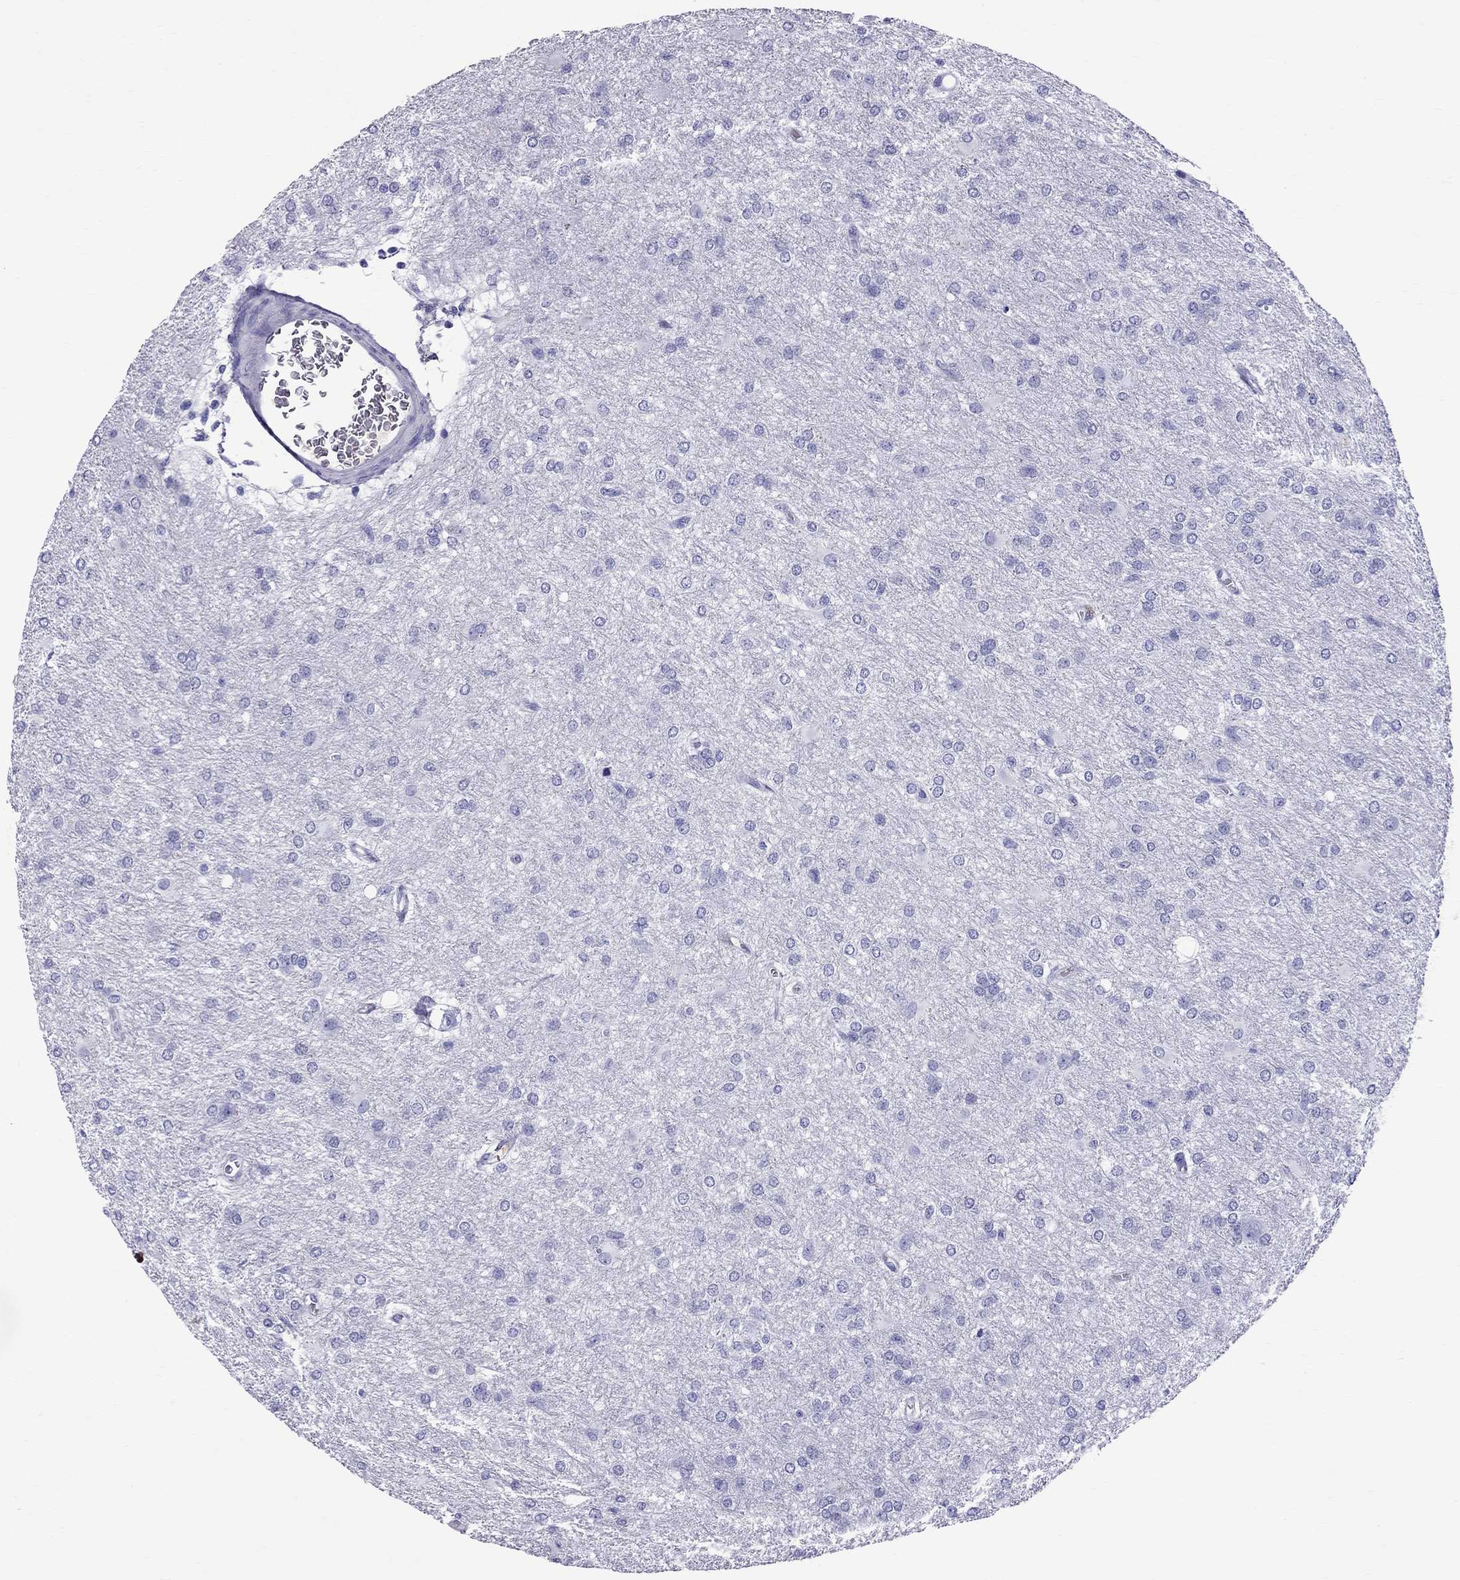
{"staining": {"intensity": "negative", "quantity": "none", "location": "none"}, "tissue": "glioma", "cell_type": "Tumor cells", "image_type": "cancer", "snomed": [{"axis": "morphology", "description": "Glioma, malignant, High grade"}, {"axis": "topography", "description": "Brain"}], "caption": "Immunohistochemistry (IHC) of human glioma displays no expression in tumor cells.", "gene": "SCART1", "patient": {"sex": "male", "age": 68}}